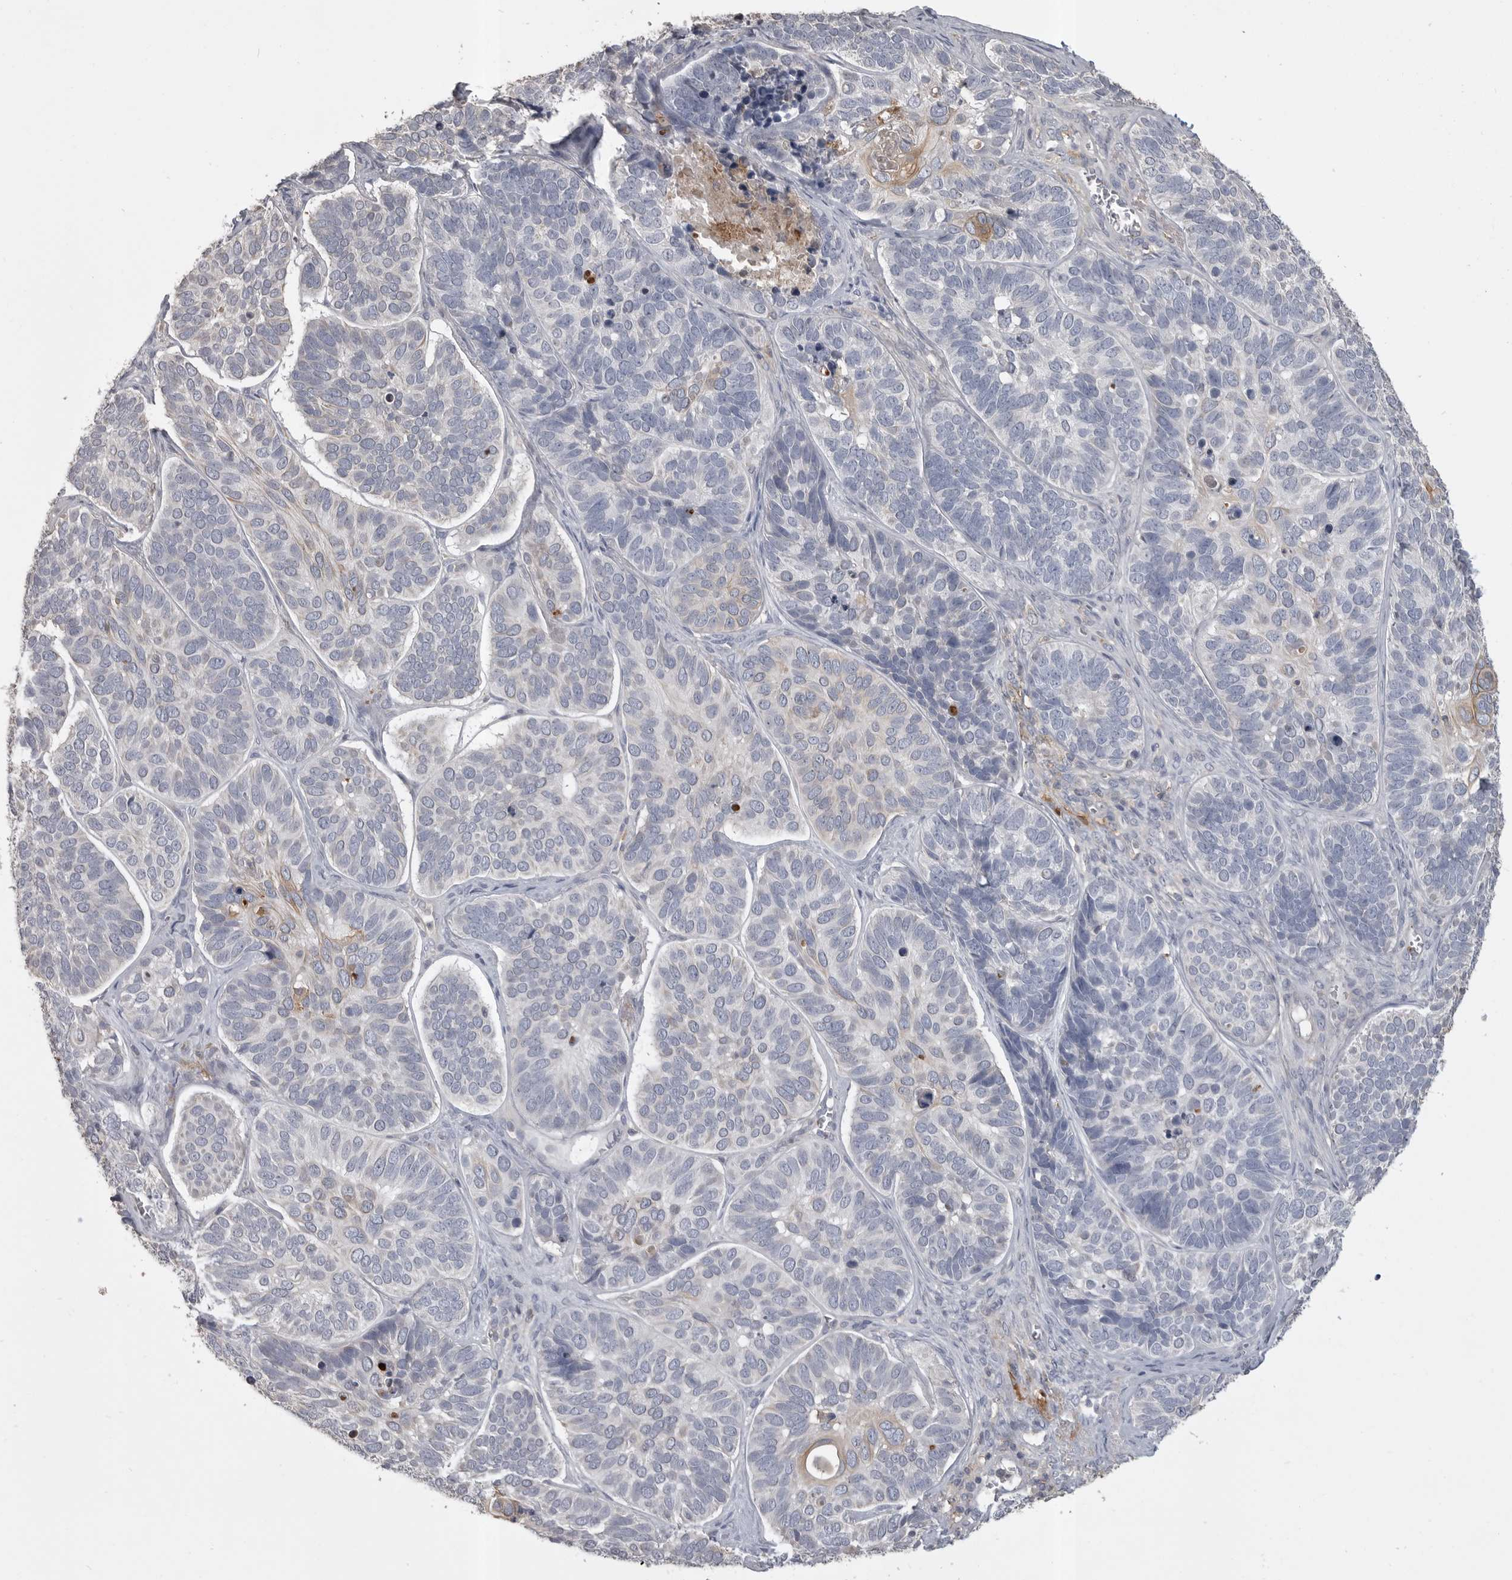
{"staining": {"intensity": "negative", "quantity": "none", "location": "none"}, "tissue": "skin cancer", "cell_type": "Tumor cells", "image_type": "cancer", "snomed": [{"axis": "morphology", "description": "Basal cell carcinoma"}, {"axis": "topography", "description": "Skin"}], "caption": "The immunohistochemistry image has no significant expression in tumor cells of basal cell carcinoma (skin) tissue.", "gene": "CMTM6", "patient": {"sex": "male", "age": 62}}